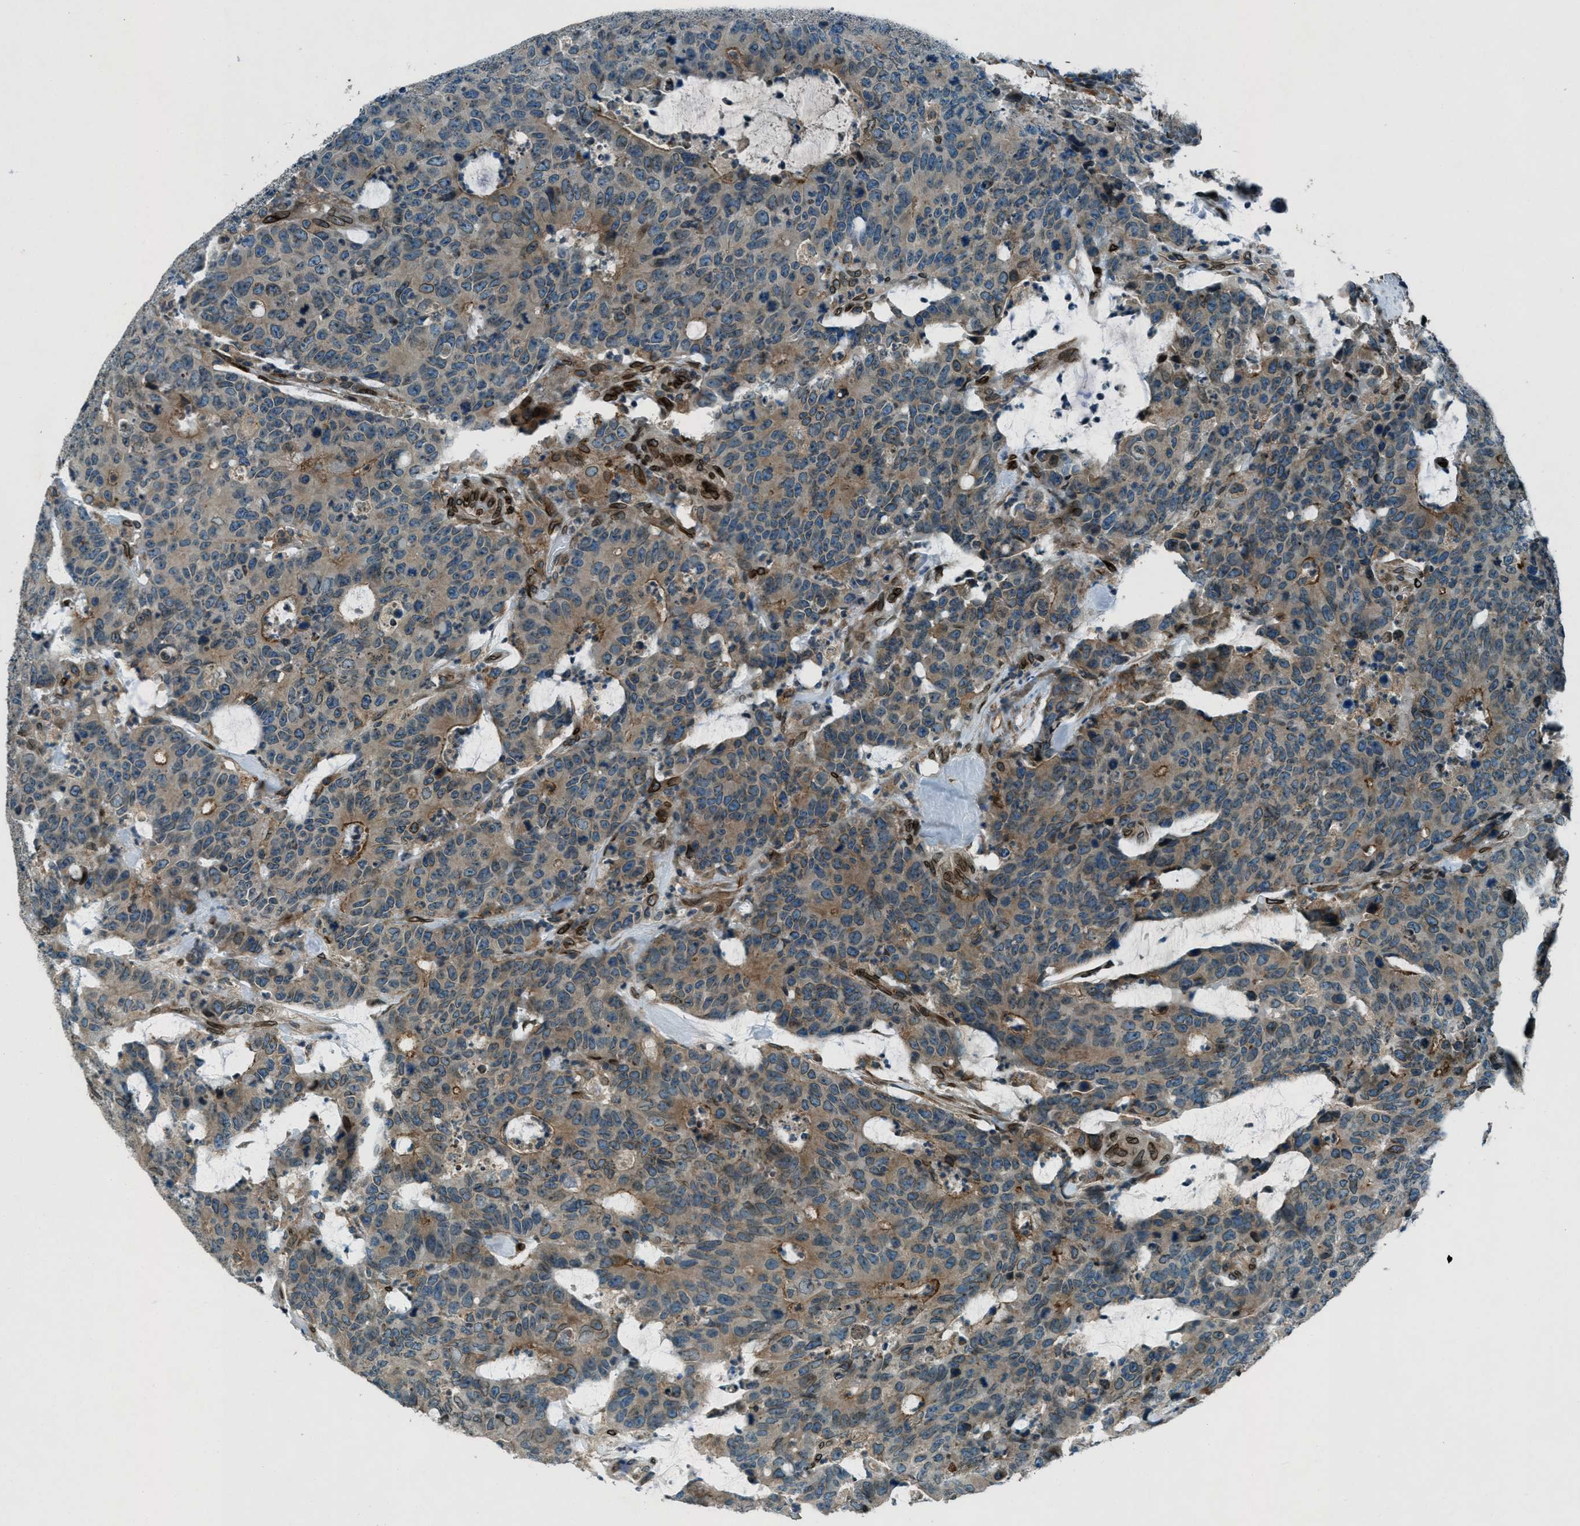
{"staining": {"intensity": "moderate", "quantity": "25%-75%", "location": "cytoplasmic/membranous"}, "tissue": "colorectal cancer", "cell_type": "Tumor cells", "image_type": "cancer", "snomed": [{"axis": "morphology", "description": "Adenocarcinoma, NOS"}, {"axis": "topography", "description": "Colon"}], "caption": "Colorectal cancer stained with DAB IHC exhibits medium levels of moderate cytoplasmic/membranous staining in about 25%-75% of tumor cells. (Brightfield microscopy of DAB IHC at high magnification).", "gene": "LEMD2", "patient": {"sex": "female", "age": 86}}